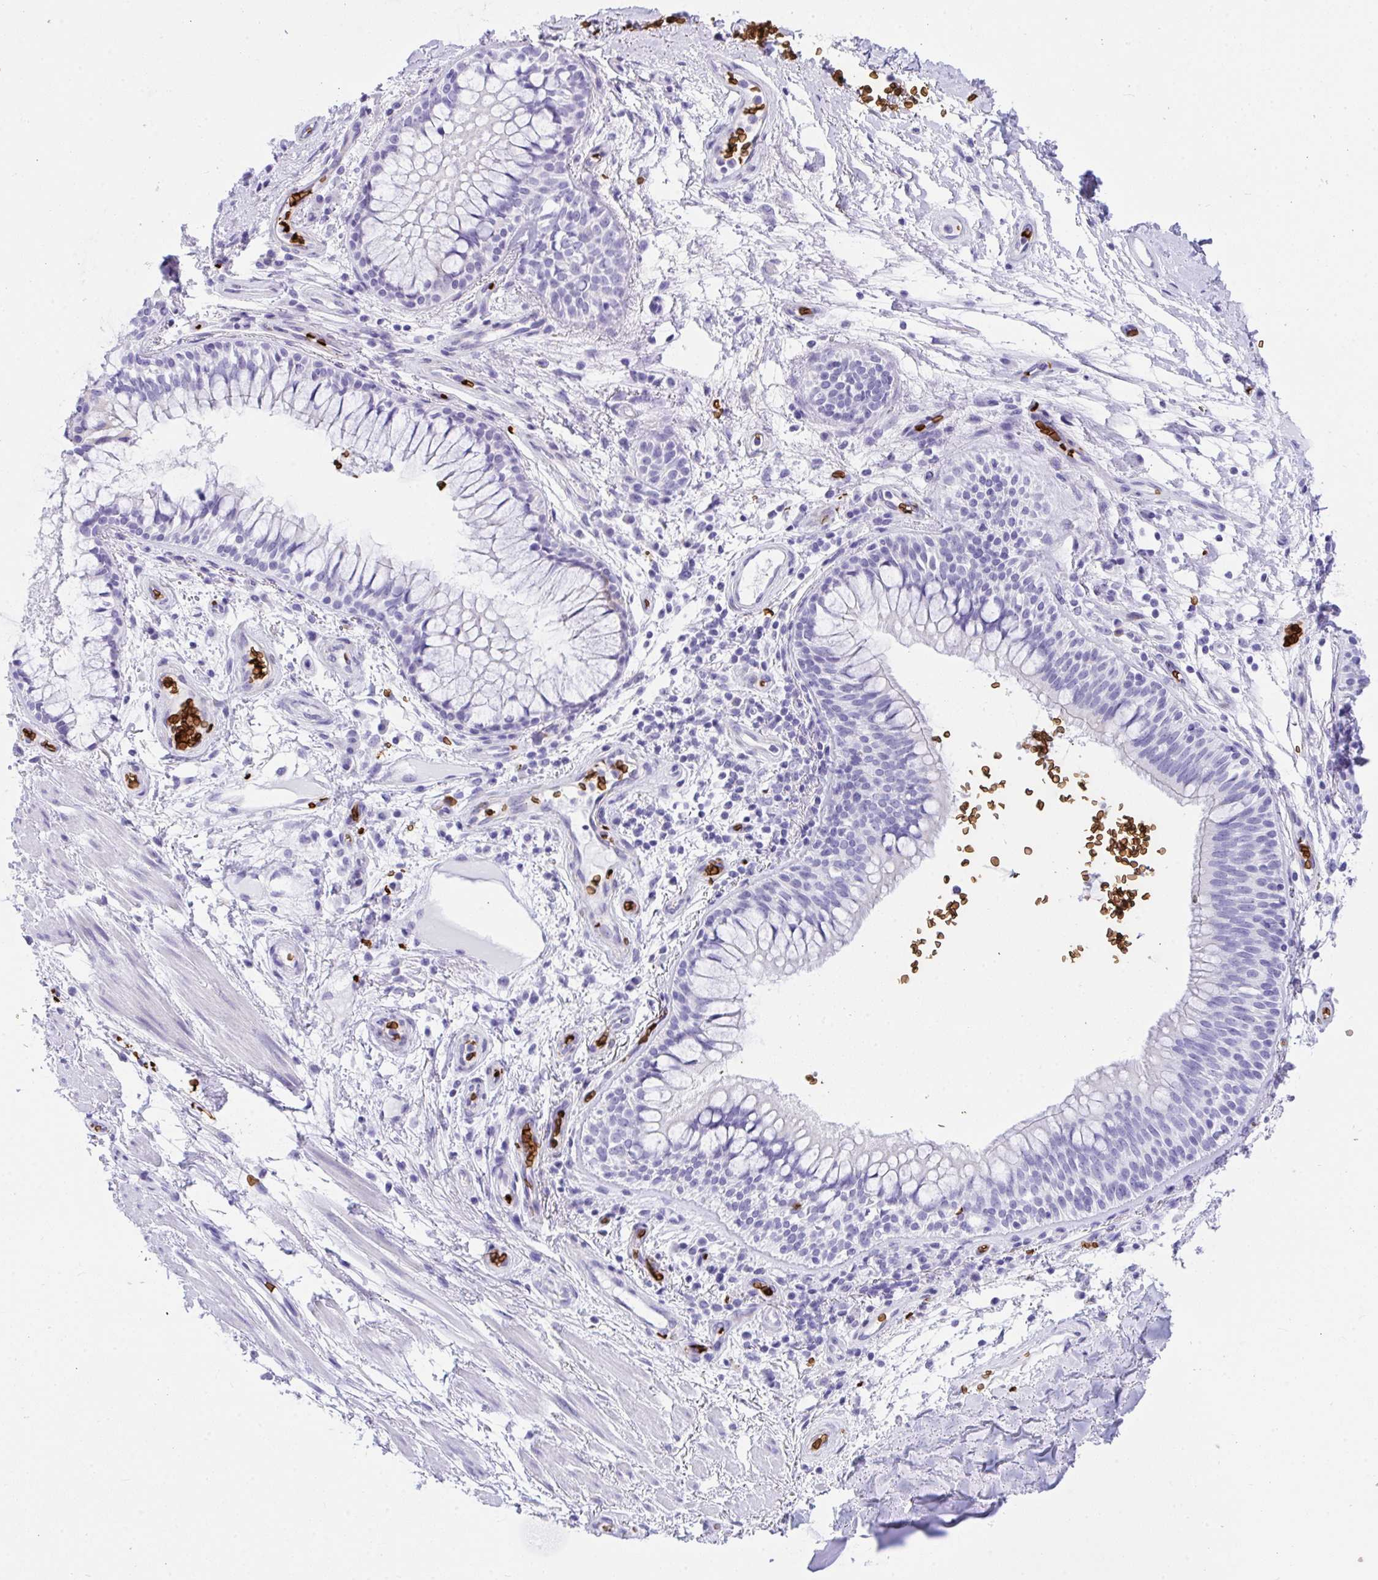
{"staining": {"intensity": "negative", "quantity": "none", "location": "none"}, "tissue": "soft tissue", "cell_type": "Chondrocytes", "image_type": "normal", "snomed": [{"axis": "morphology", "description": "Normal tissue, NOS"}, {"axis": "topography", "description": "Cartilage tissue"}, {"axis": "topography", "description": "Bronchus"}], "caption": "The immunohistochemistry photomicrograph has no significant staining in chondrocytes of soft tissue. The staining is performed using DAB (3,3'-diaminobenzidine) brown chromogen with nuclei counter-stained in using hematoxylin.", "gene": "ANK1", "patient": {"sex": "male", "age": 64}}